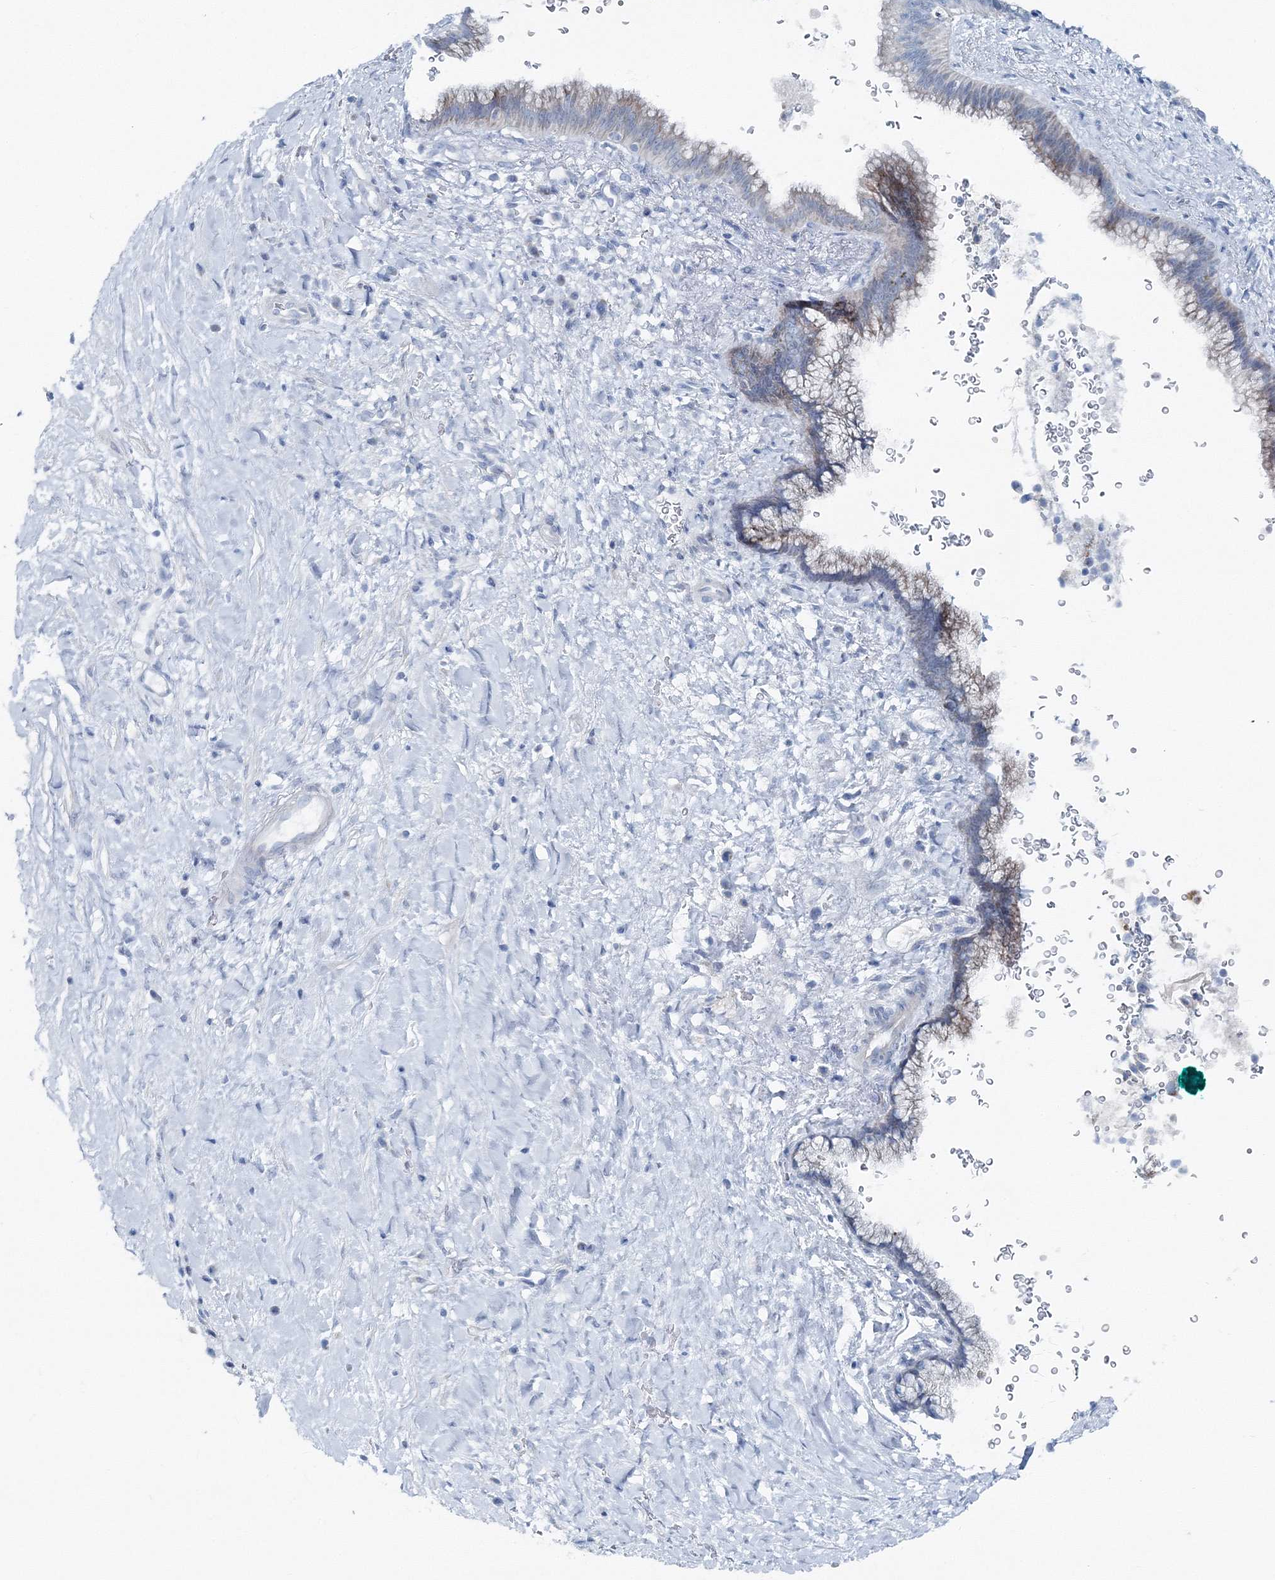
{"staining": {"intensity": "negative", "quantity": "none", "location": "none"}, "tissue": "pancreatic cancer", "cell_type": "Tumor cells", "image_type": "cancer", "snomed": [{"axis": "morphology", "description": "Adenocarcinoma, NOS"}, {"axis": "topography", "description": "Pancreas"}], "caption": "The micrograph shows no staining of tumor cells in pancreatic cancer.", "gene": "GABARAPL2", "patient": {"sex": "male", "age": 75}}